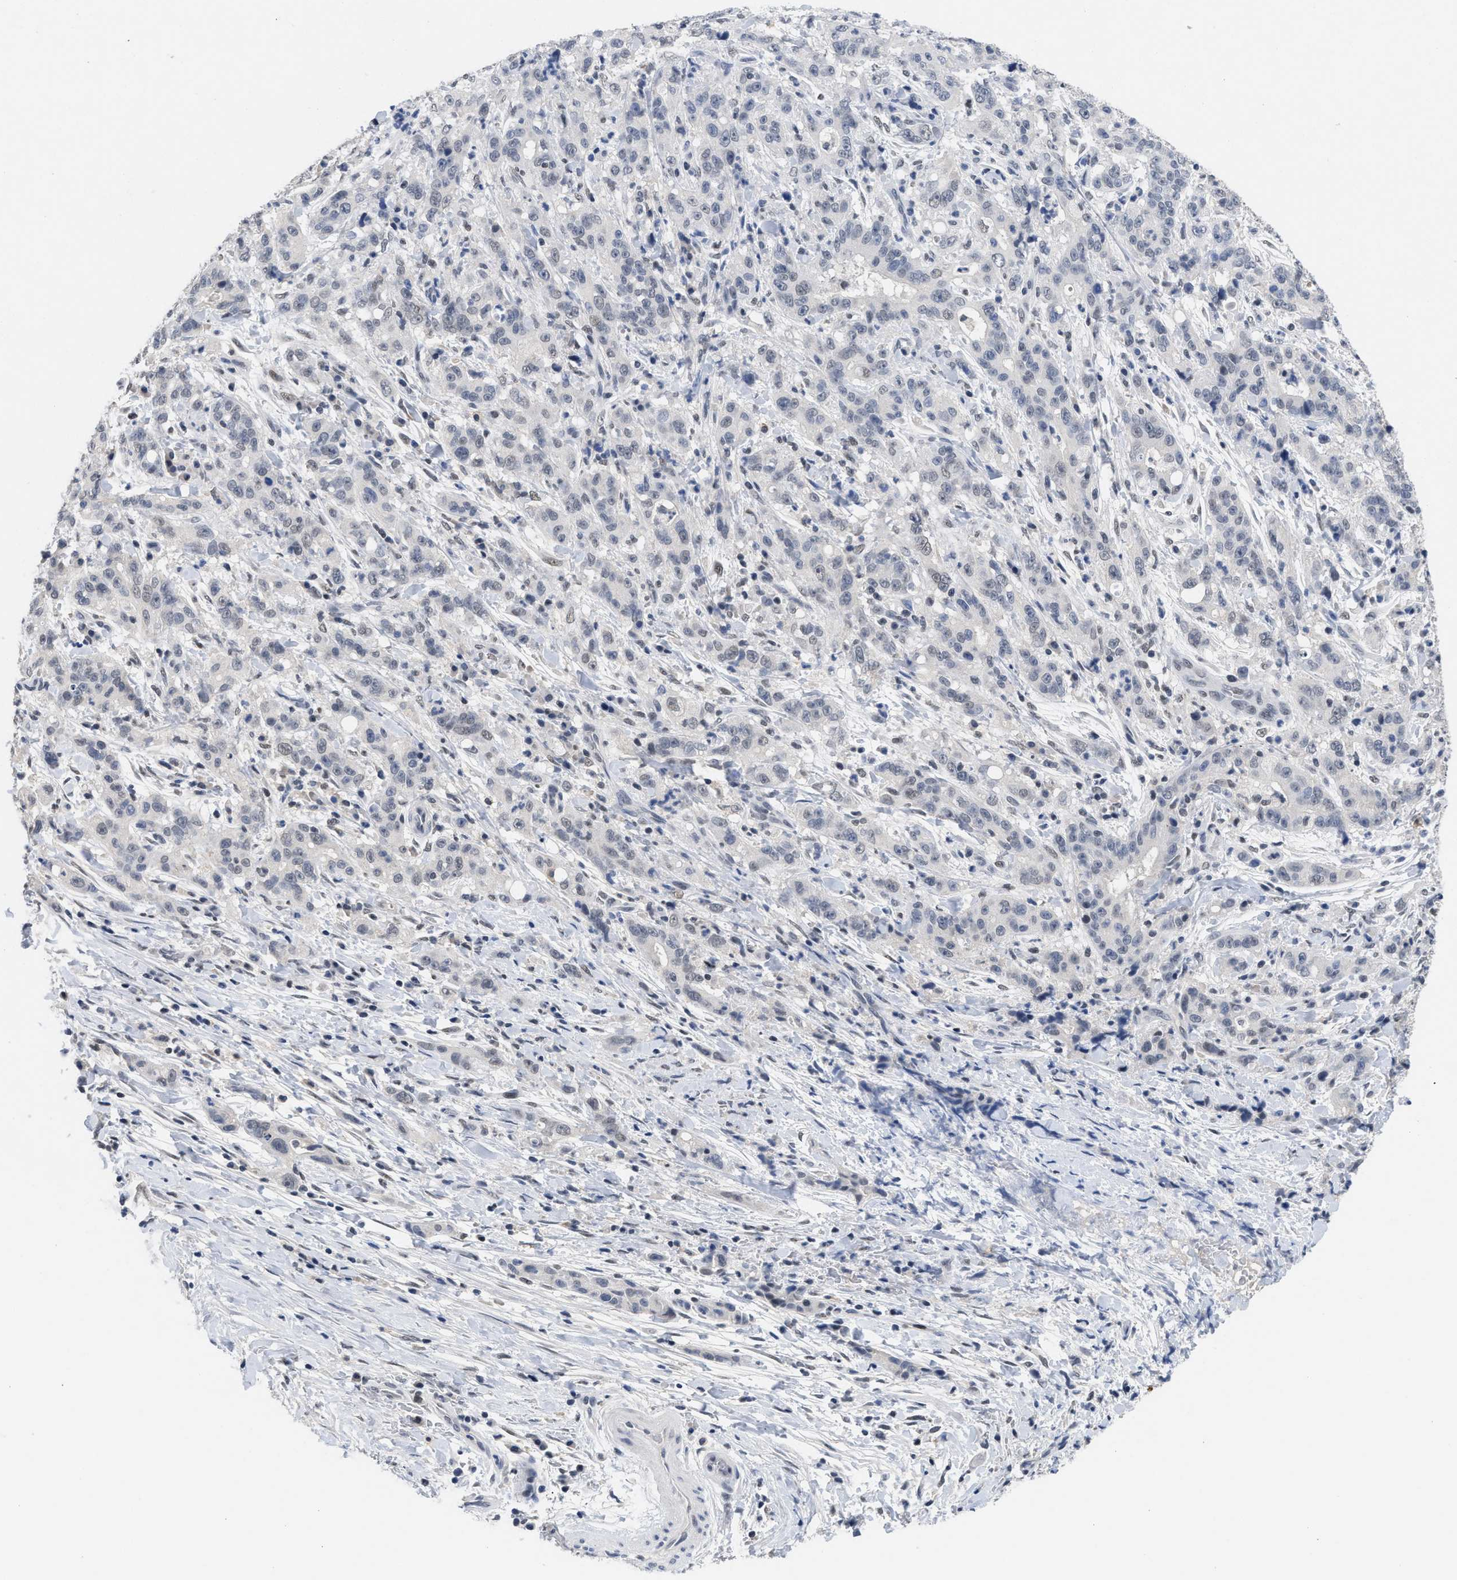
{"staining": {"intensity": "weak", "quantity": "<25%", "location": "nuclear"}, "tissue": "liver cancer", "cell_type": "Tumor cells", "image_type": "cancer", "snomed": [{"axis": "morphology", "description": "Cholangiocarcinoma"}, {"axis": "topography", "description": "Liver"}], "caption": "Immunohistochemical staining of cholangiocarcinoma (liver) demonstrates no significant expression in tumor cells.", "gene": "GGNBP2", "patient": {"sex": "female", "age": 38}}